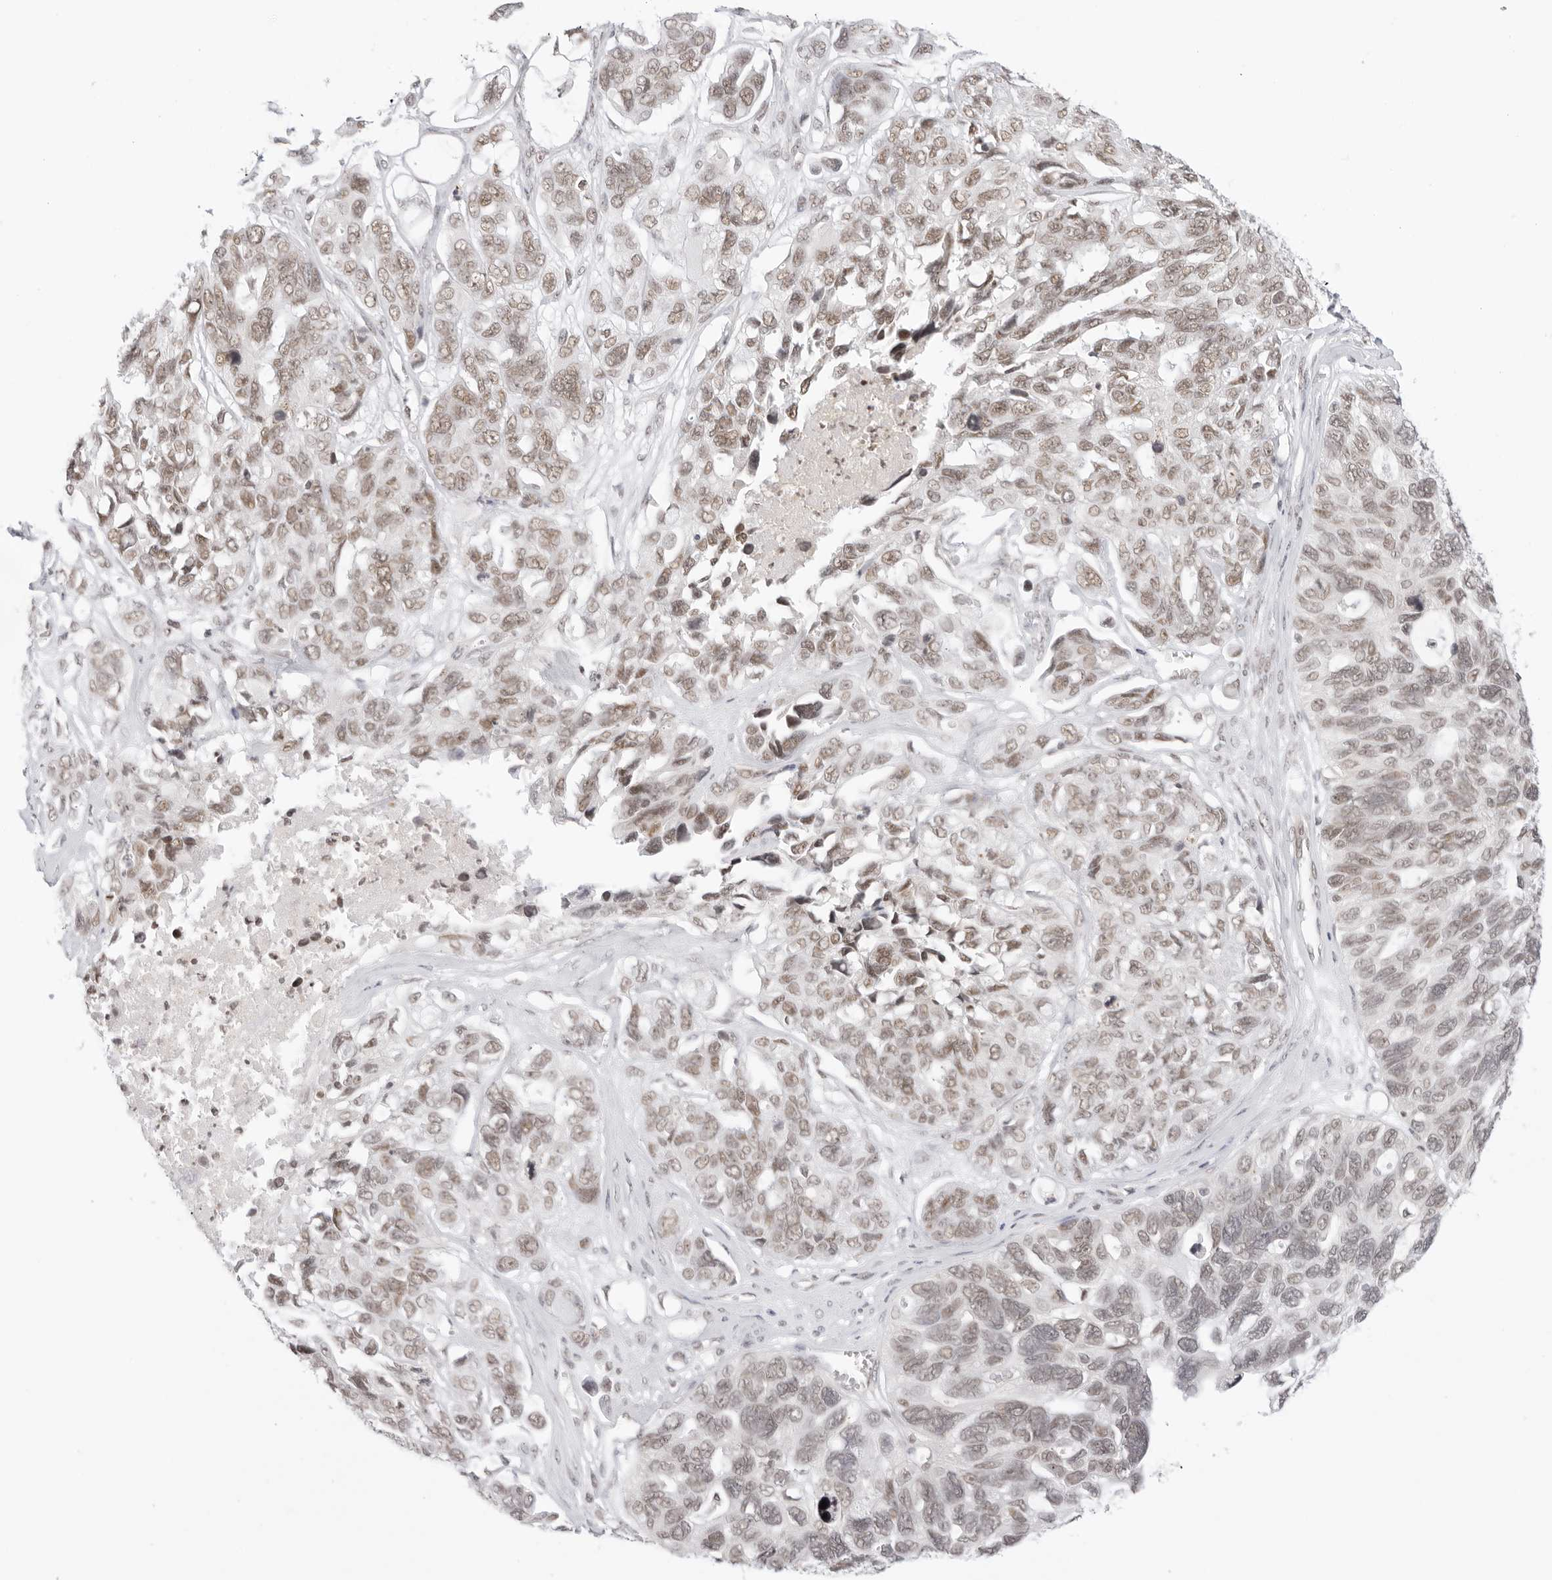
{"staining": {"intensity": "weak", "quantity": ">75%", "location": "nuclear"}, "tissue": "ovarian cancer", "cell_type": "Tumor cells", "image_type": "cancer", "snomed": [{"axis": "morphology", "description": "Cystadenocarcinoma, serous, NOS"}, {"axis": "topography", "description": "Ovary"}], "caption": "This histopathology image reveals immunohistochemistry staining of human ovarian cancer, with low weak nuclear expression in approximately >75% of tumor cells.", "gene": "TCIM", "patient": {"sex": "female", "age": 79}}